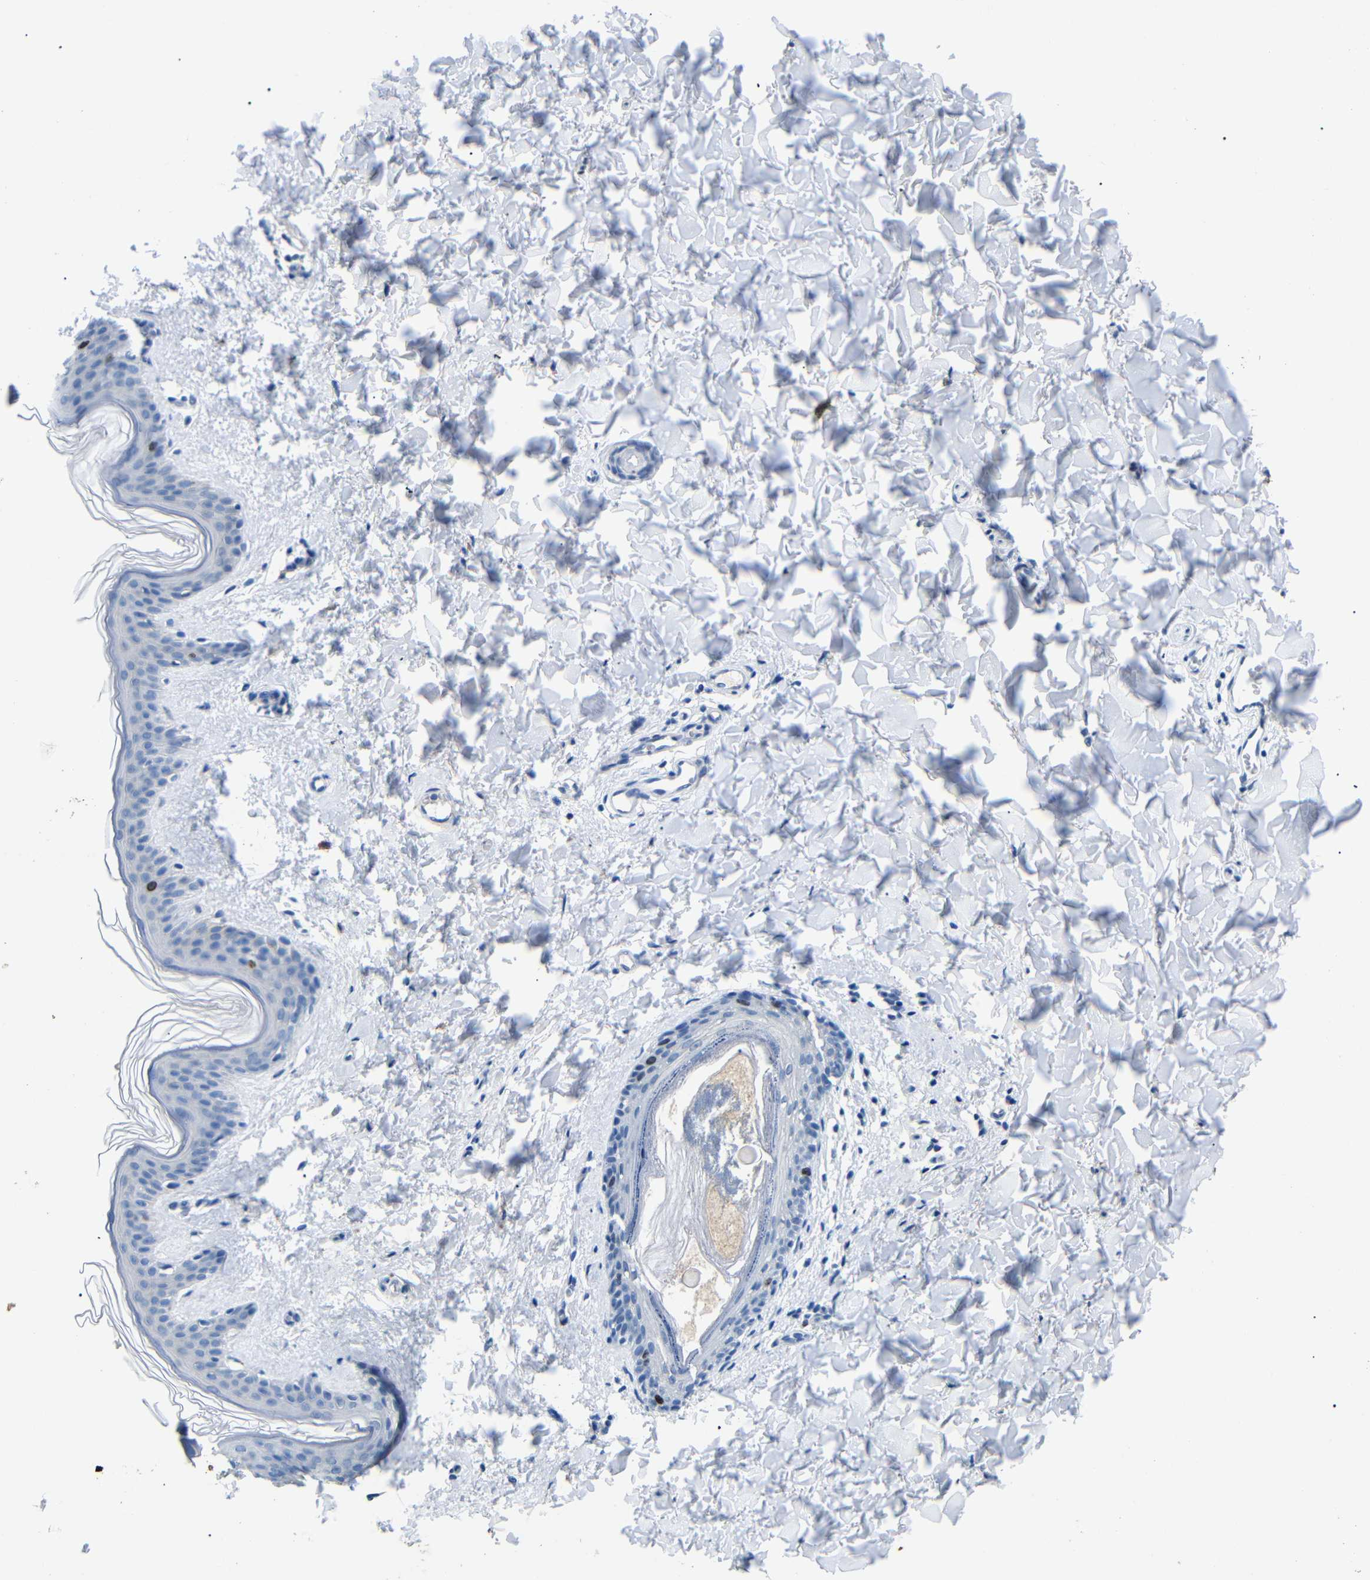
{"staining": {"intensity": "negative", "quantity": "none", "location": "none"}, "tissue": "skin", "cell_type": "Fibroblasts", "image_type": "normal", "snomed": [{"axis": "morphology", "description": "Normal tissue, NOS"}, {"axis": "topography", "description": "Skin"}], "caption": "DAB (3,3'-diaminobenzidine) immunohistochemical staining of benign skin demonstrates no significant positivity in fibroblasts.", "gene": "INCENP", "patient": {"sex": "female", "age": 41}}